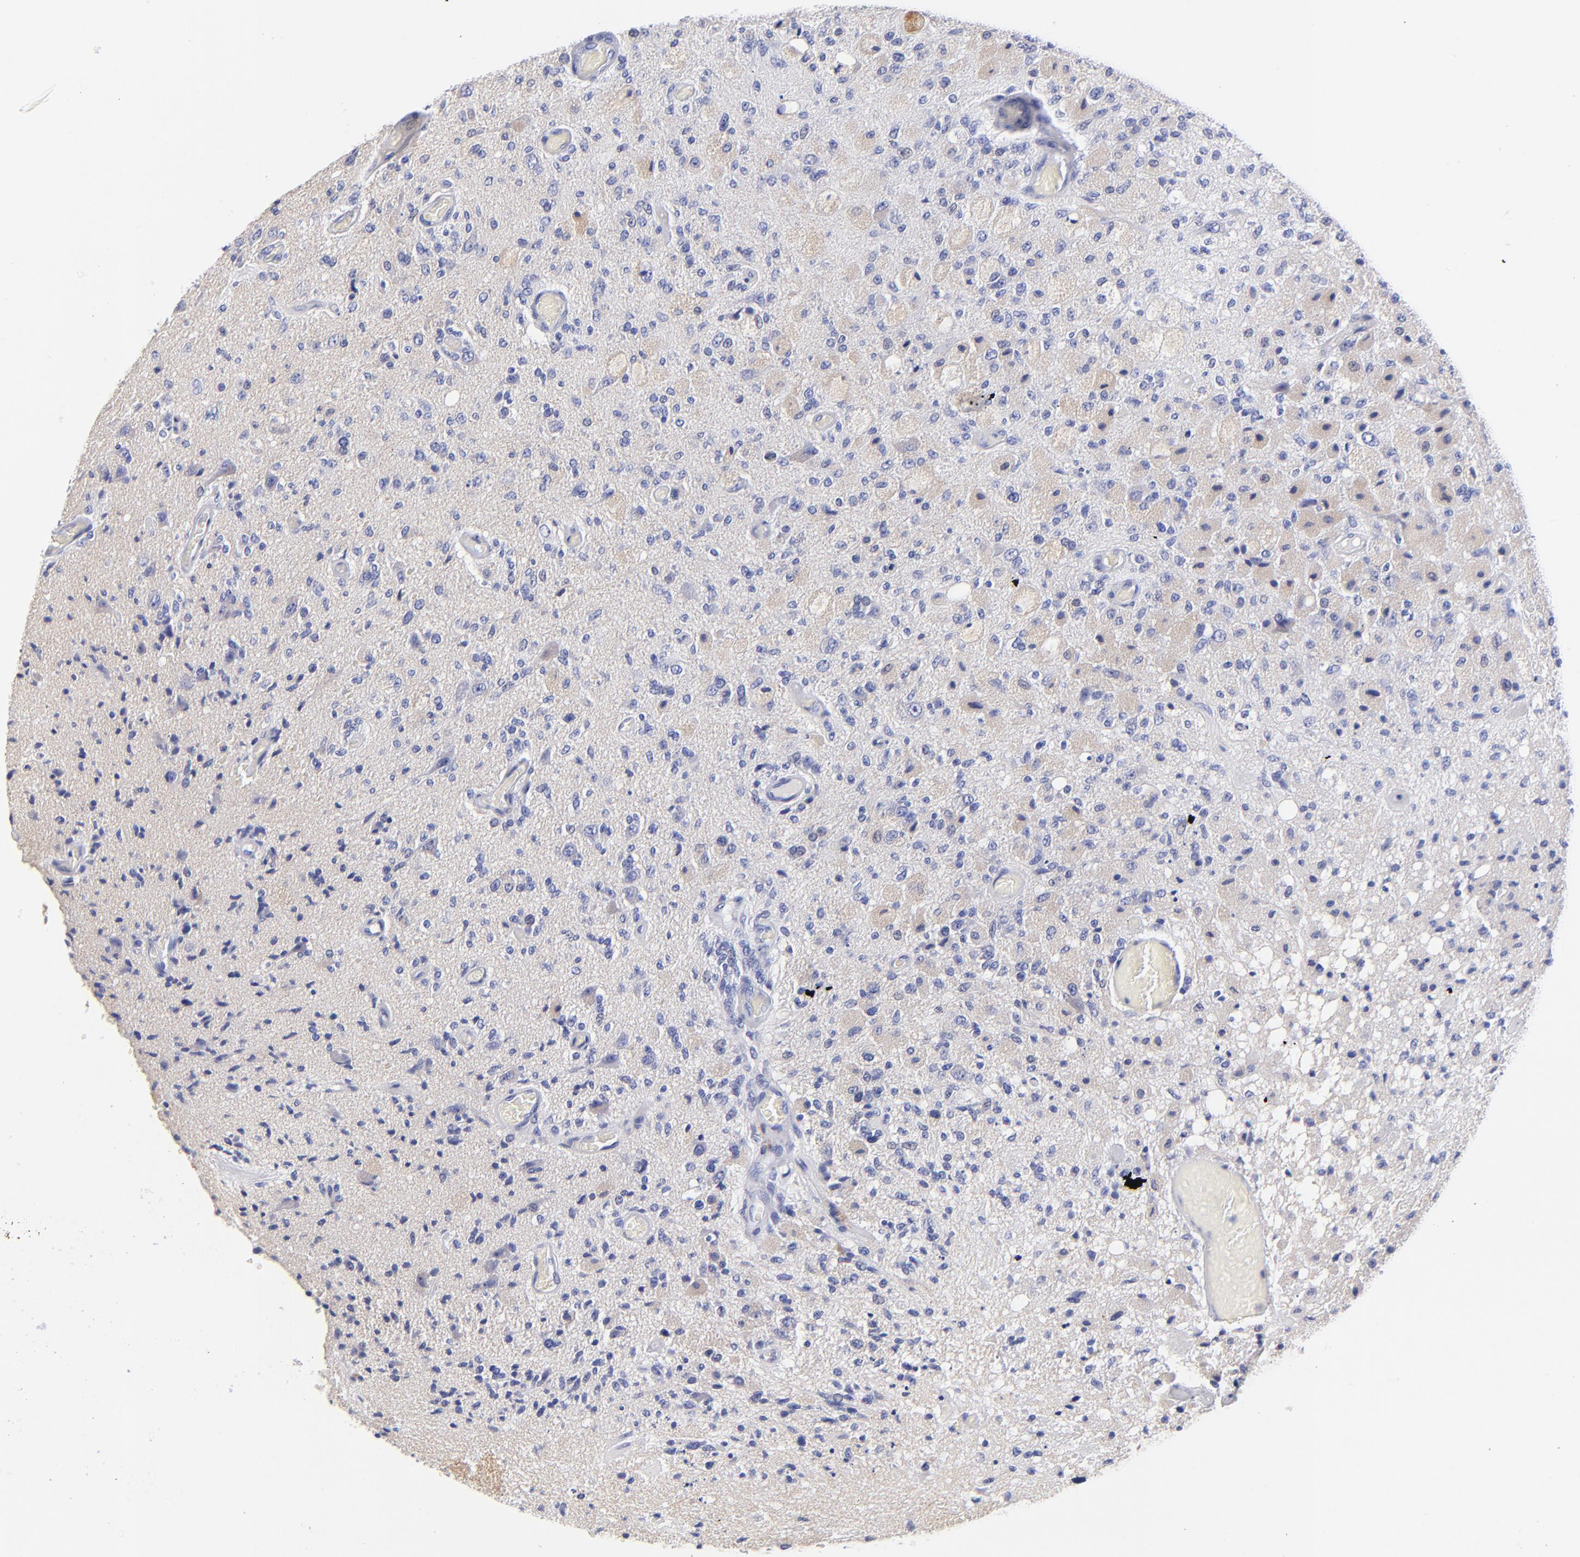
{"staining": {"intensity": "negative", "quantity": "none", "location": "none"}, "tissue": "glioma", "cell_type": "Tumor cells", "image_type": "cancer", "snomed": [{"axis": "morphology", "description": "Normal tissue, NOS"}, {"axis": "morphology", "description": "Glioma, malignant, High grade"}, {"axis": "topography", "description": "Cerebral cortex"}], "caption": "Immunohistochemical staining of human glioma exhibits no significant staining in tumor cells.", "gene": "HORMAD2", "patient": {"sex": "male", "age": 77}}